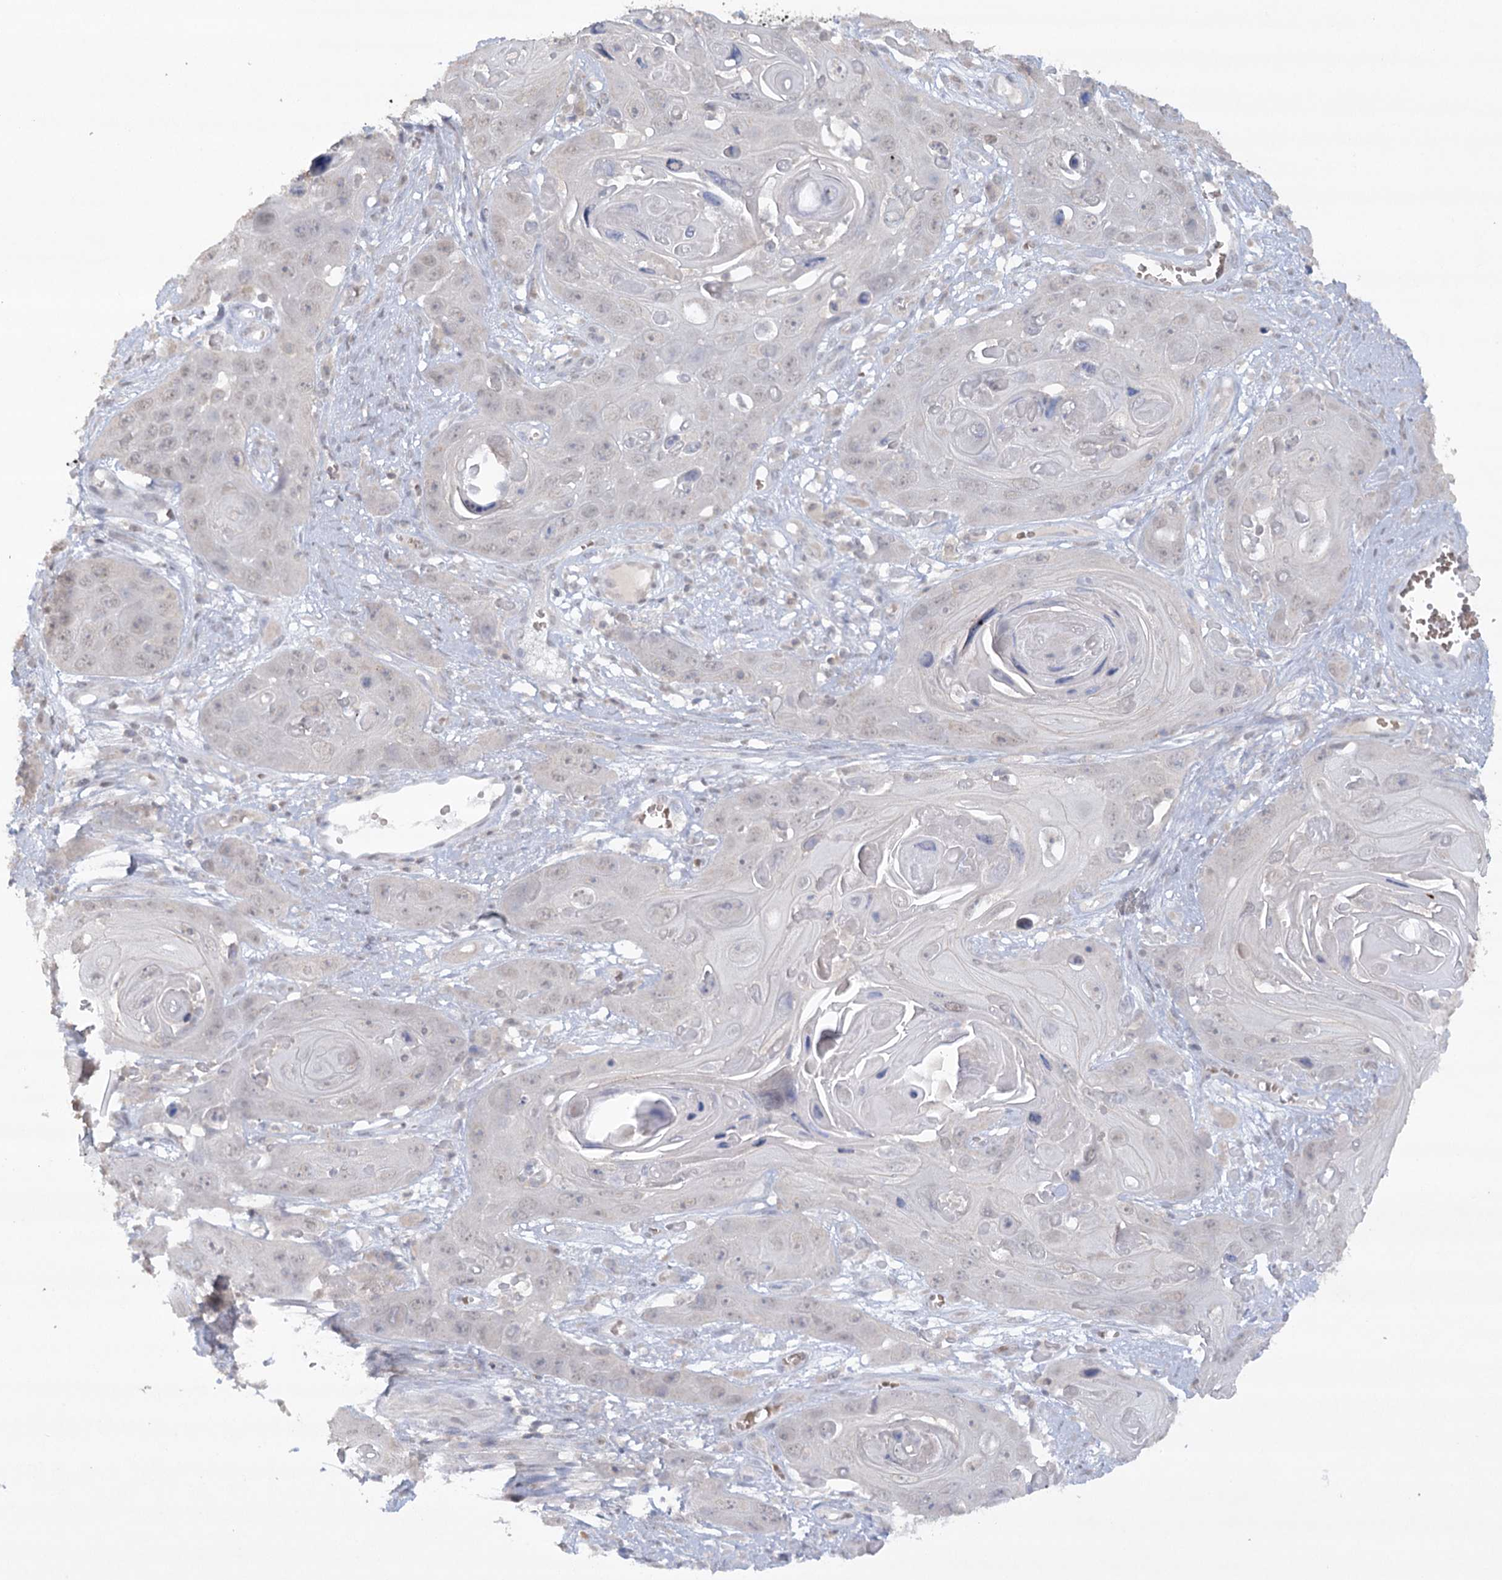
{"staining": {"intensity": "negative", "quantity": "none", "location": "none"}, "tissue": "skin cancer", "cell_type": "Tumor cells", "image_type": "cancer", "snomed": [{"axis": "morphology", "description": "Squamous cell carcinoma, NOS"}, {"axis": "topography", "description": "Skin"}], "caption": "The micrograph displays no significant positivity in tumor cells of skin squamous cell carcinoma. (DAB immunohistochemistry visualized using brightfield microscopy, high magnification).", "gene": "TRAF3IP1", "patient": {"sex": "male", "age": 55}}